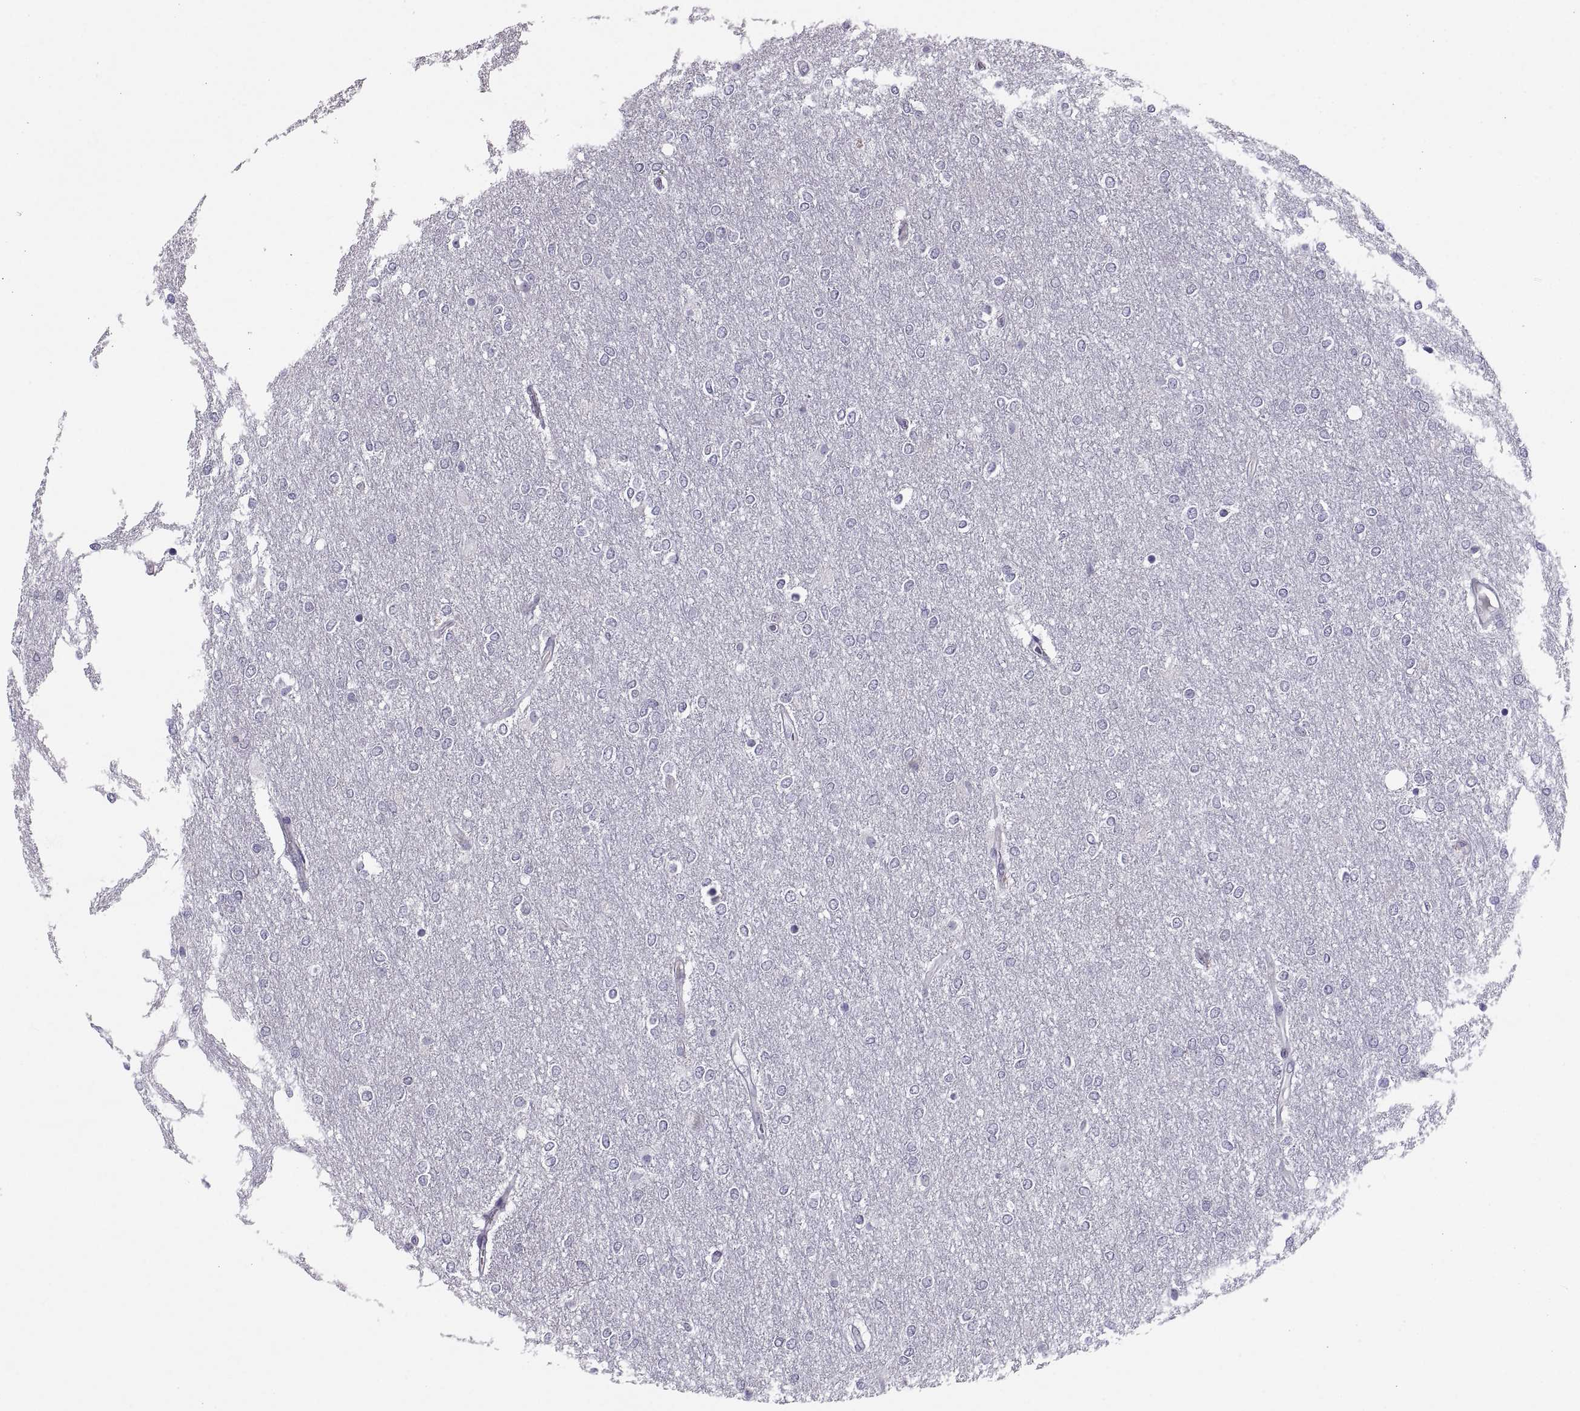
{"staining": {"intensity": "negative", "quantity": "none", "location": "none"}, "tissue": "glioma", "cell_type": "Tumor cells", "image_type": "cancer", "snomed": [{"axis": "morphology", "description": "Glioma, malignant, High grade"}, {"axis": "topography", "description": "Brain"}], "caption": "There is no significant positivity in tumor cells of malignant glioma (high-grade).", "gene": "IGSF1", "patient": {"sex": "female", "age": 61}}